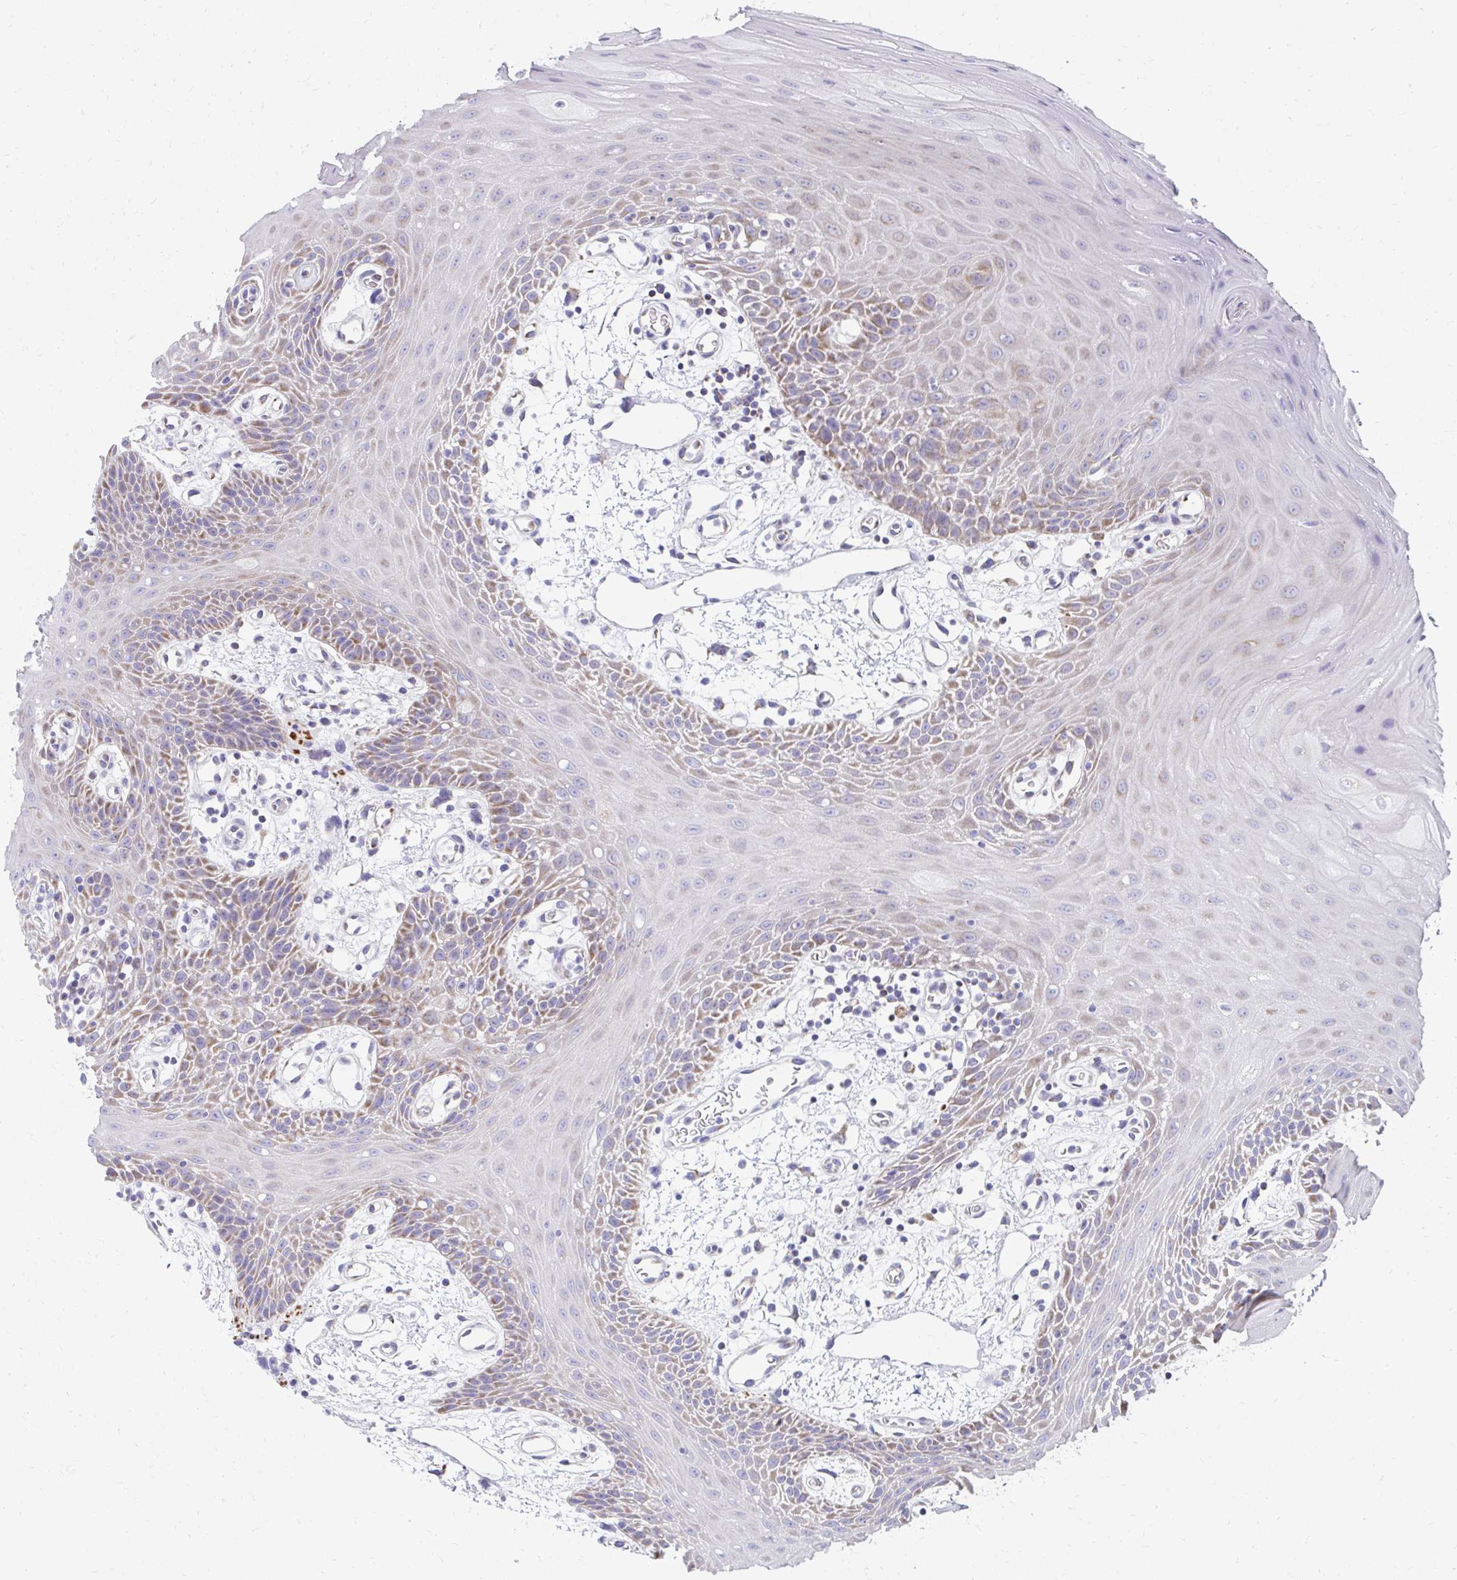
{"staining": {"intensity": "moderate", "quantity": "25%-75%", "location": "cytoplasmic/membranous"}, "tissue": "oral mucosa", "cell_type": "Squamous epithelial cells", "image_type": "normal", "snomed": [{"axis": "morphology", "description": "Normal tissue, NOS"}, {"axis": "topography", "description": "Oral tissue"}], "caption": "Immunohistochemistry micrograph of unremarkable oral mucosa: oral mucosa stained using immunohistochemistry (IHC) shows medium levels of moderate protein expression localized specifically in the cytoplasmic/membranous of squamous epithelial cells, appearing as a cytoplasmic/membranous brown color.", "gene": "IL37", "patient": {"sex": "female", "age": 59}}